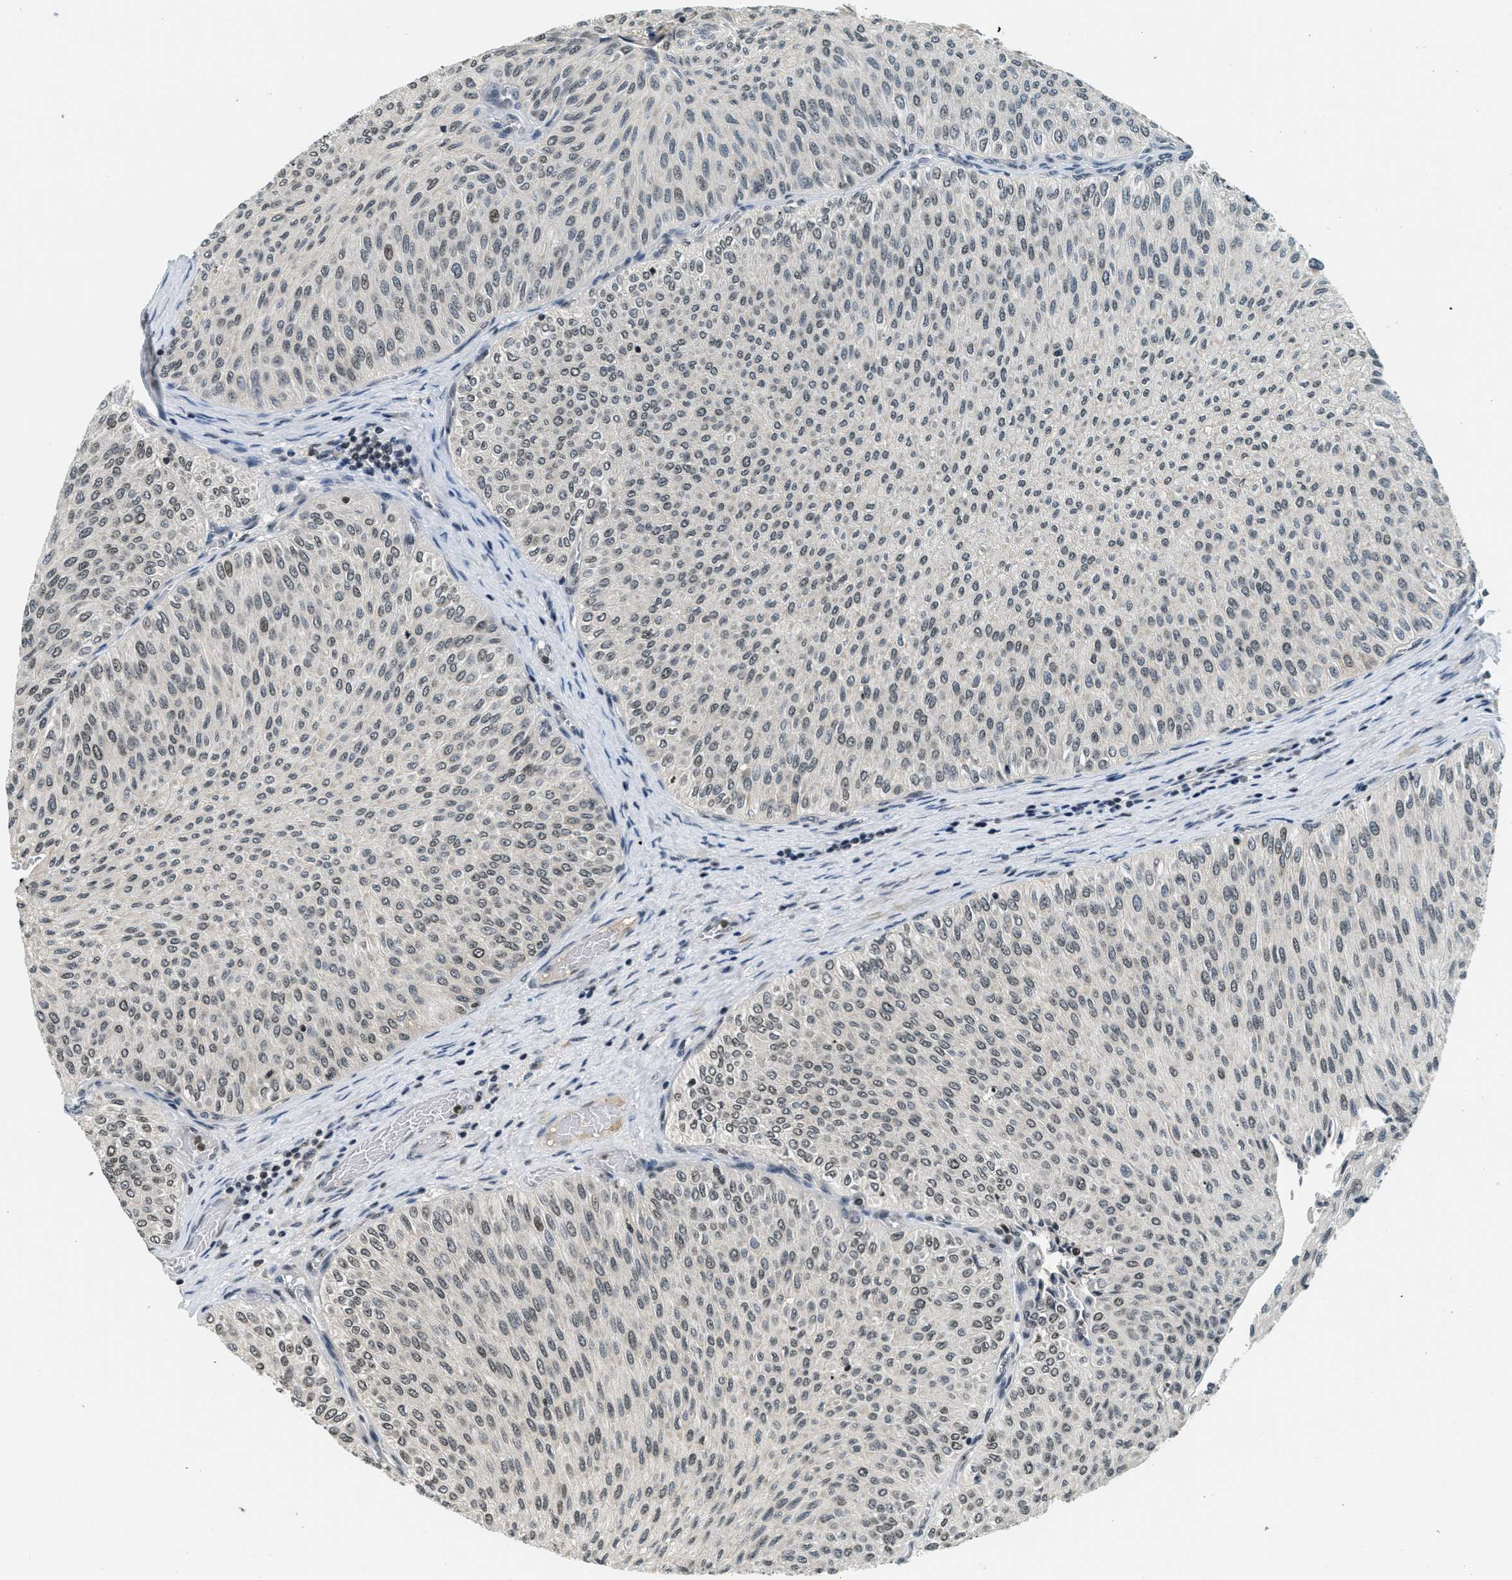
{"staining": {"intensity": "weak", "quantity": "25%-75%", "location": "nuclear"}, "tissue": "urothelial cancer", "cell_type": "Tumor cells", "image_type": "cancer", "snomed": [{"axis": "morphology", "description": "Urothelial carcinoma, Low grade"}, {"axis": "topography", "description": "Urinary bladder"}], "caption": "Weak nuclear staining is seen in about 25%-75% of tumor cells in low-grade urothelial carcinoma.", "gene": "LDB2", "patient": {"sex": "male", "age": 78}}